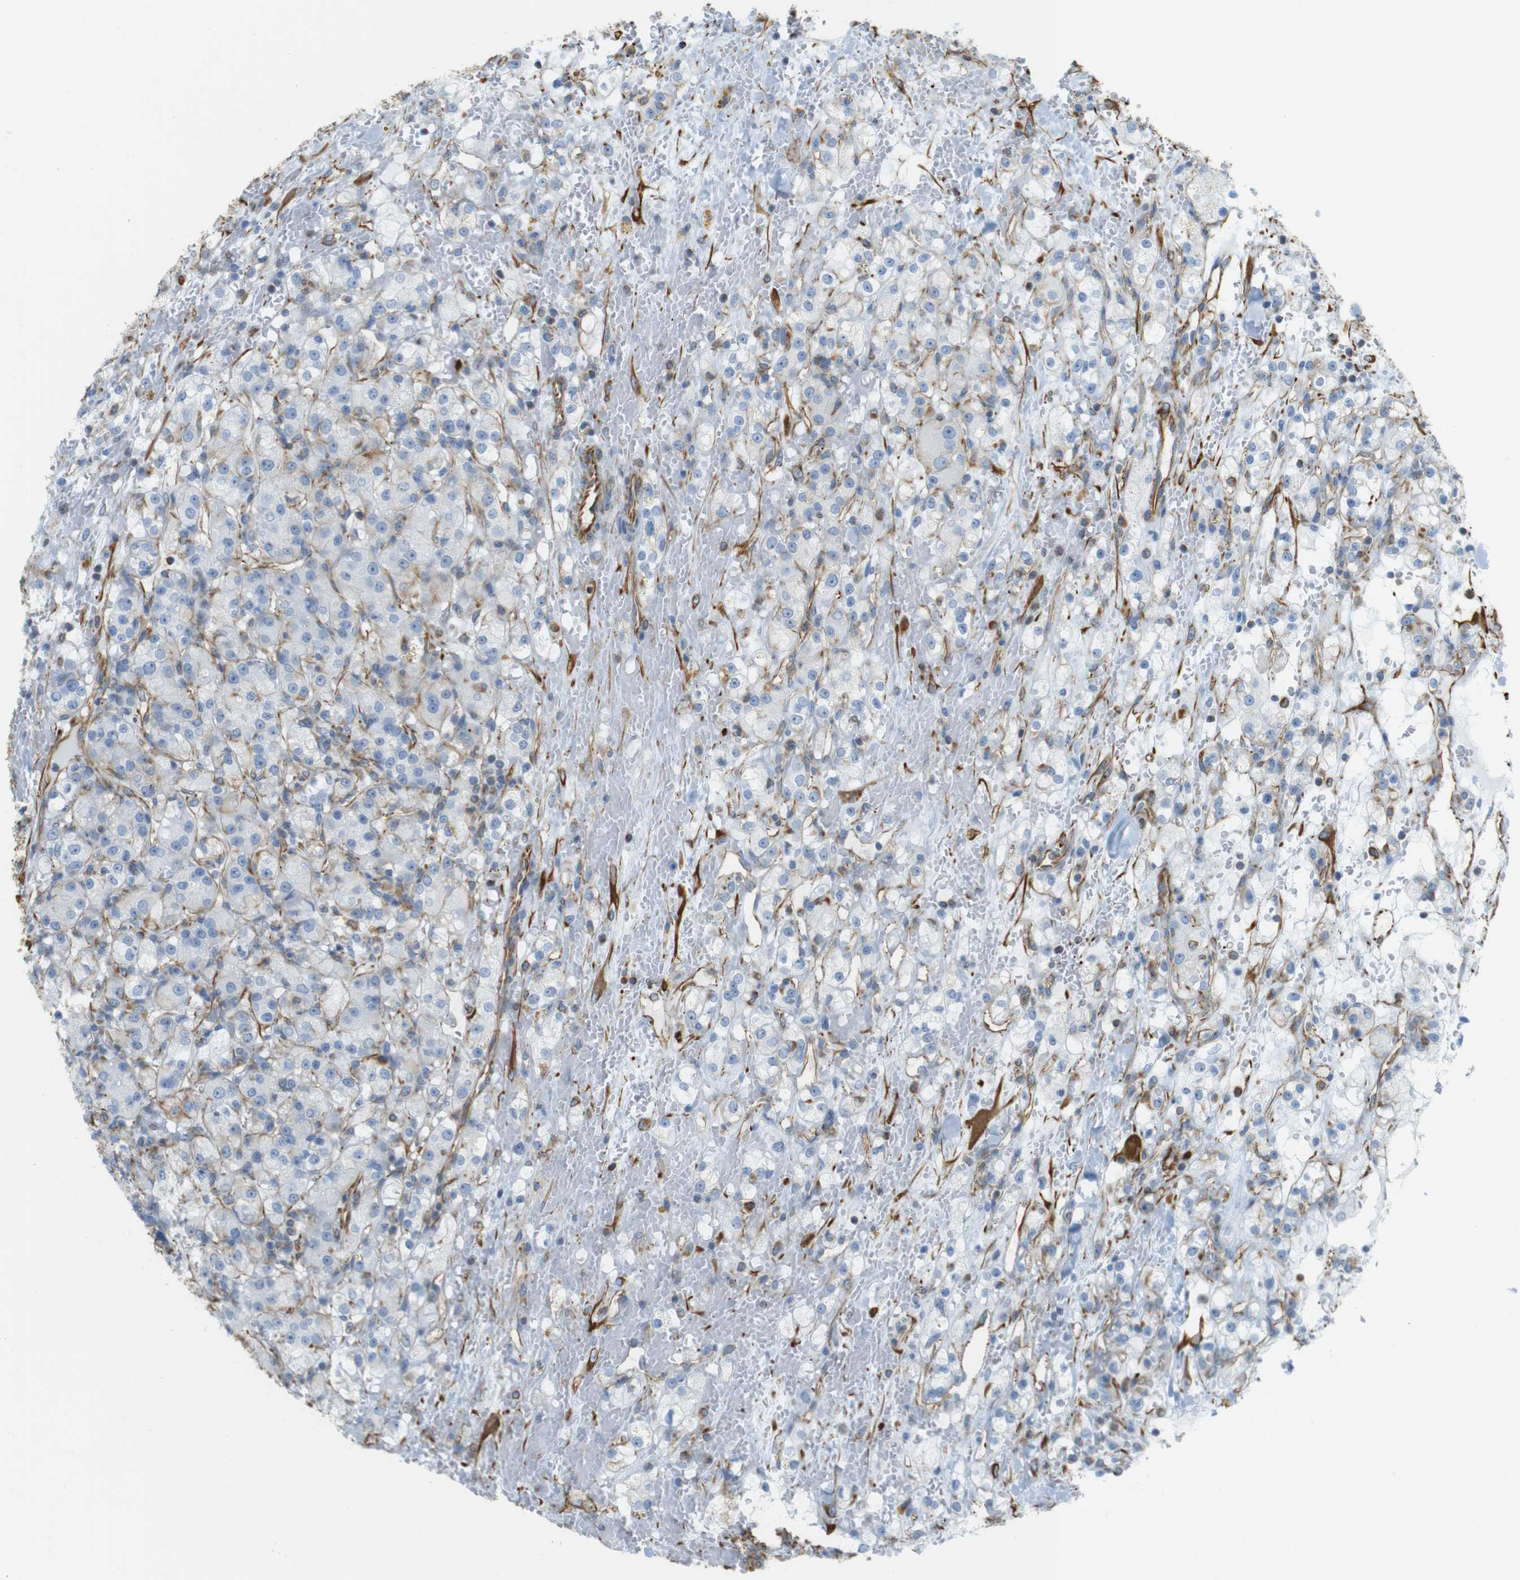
{"staining": {"intensity": "negative", "quantity": "none", "location": "none"}, "tissue": "renal cancer", "cell_type": "Tumor cells", "image_type": "cancer", "snomed": [{"axis": "morphology", "description": "Normal tissue, NOS"}, {"axis": "morphology", "description": "Adenocarcinoma, NOS"}, {"axis": "topography", "description": "Kidney"}], "caption": "Immunohistochemistry (IHC) image of human renal cancer (adenocarcinoma) stained for a protein (brown), which reveals no positivity in tumor cells.", "gene": "MS4A10", "patient": {"sex": "male", "age": 61}}